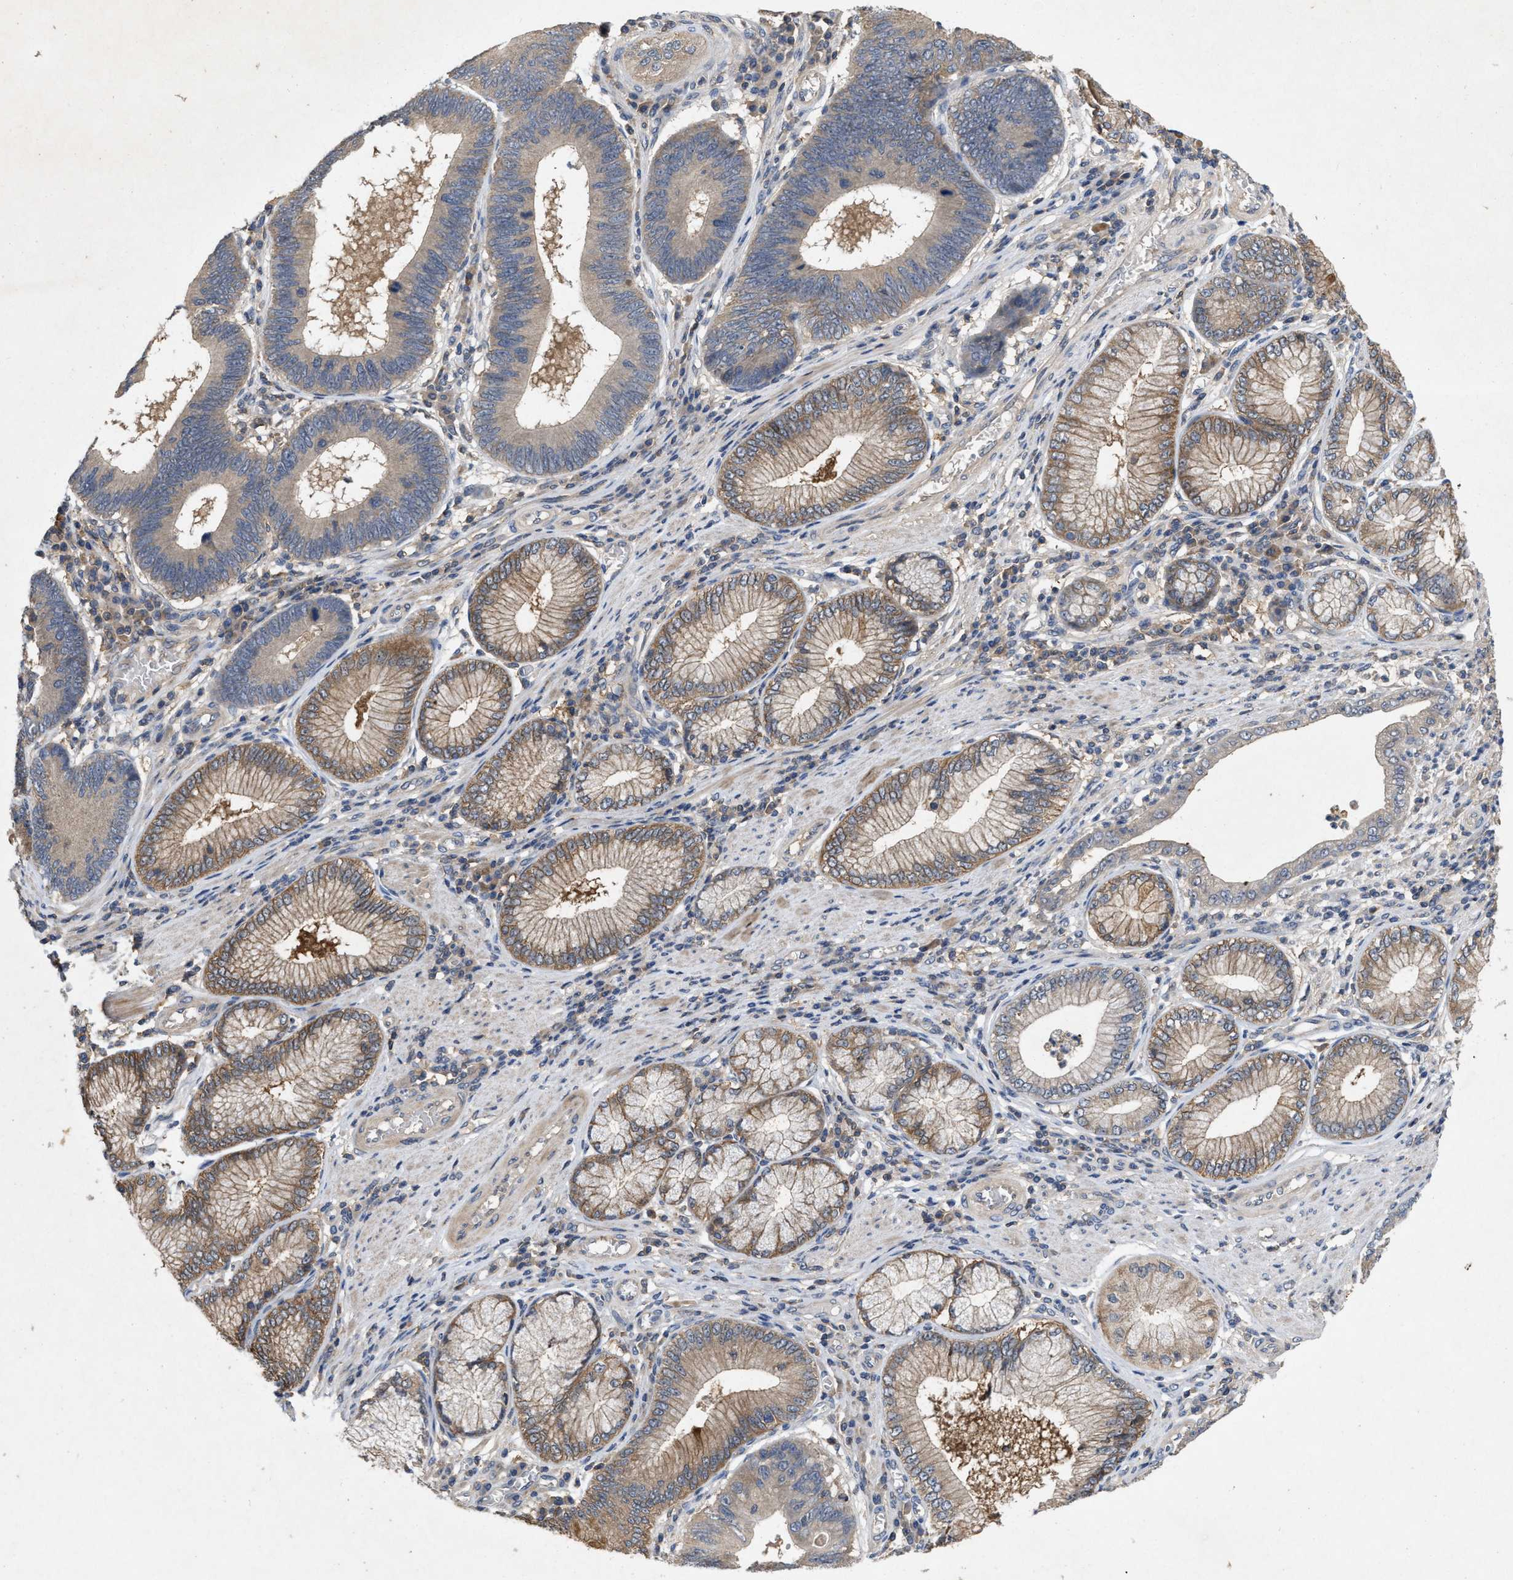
{"staining": {"intensity": "weak", "quantity": "25%-75%", "location": "cytoplasmic/membranous"}, "tissue": "stomach cancer", "cell_type": "Tumor cells", "image_type": "cancer", "snomed": [{"axis": "morphology", "description": "Adenocarcinoma, NOS"}, {"axis": "topography", "description": "Stomach"}], "caption": "This image demonstrates stomach adenocarcinoma stained with immunohistochemistry (IHC) to label a protein in brown. The cytoplasmic/membranous of tumor cells show weak positivity for the protein. Nuclei are counter-stained blue.", "gene": "LPAR2", "patient": {"sex": "male", "age": 59}}